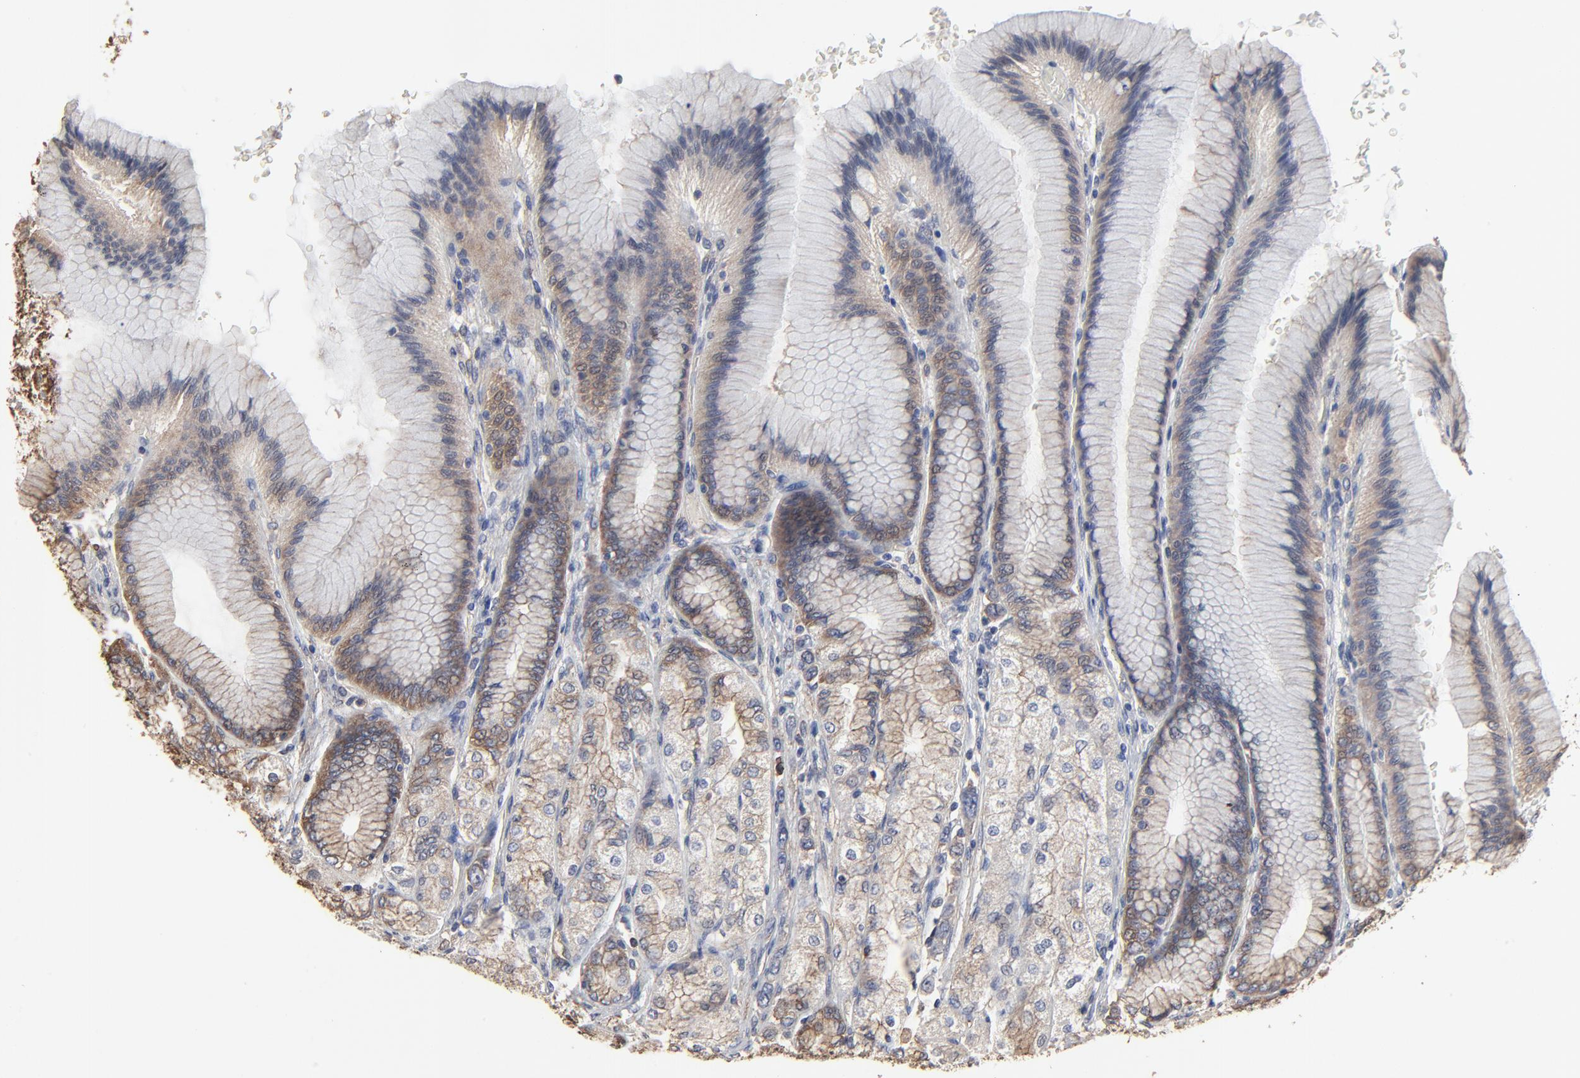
{"staining": {"intensity": "moderate", "quantity": ">75%", "location": "cytoplasmic/membranous"}, "tissue": "stomach", "cell_type": "Glandular cells", "image_type": "normal", "snomed": [{"axis": "morphology", "description": "Normal tissue, NOS"}, {"axis": "morphology", "description": "Adenocarcinoma, NOS"}, {"axis": "topography", "description": "Stomach"}, {"axis": "topography", "description": "Stomach, lower"}], "caption": "Glandular cells demonstrate medium levels of moderate cytoplasmic/membranous expression in about >75% of cells in unremarkable human stomach.", "gene": "NXF3", "patient": {"sex": "female", "age": 65}}